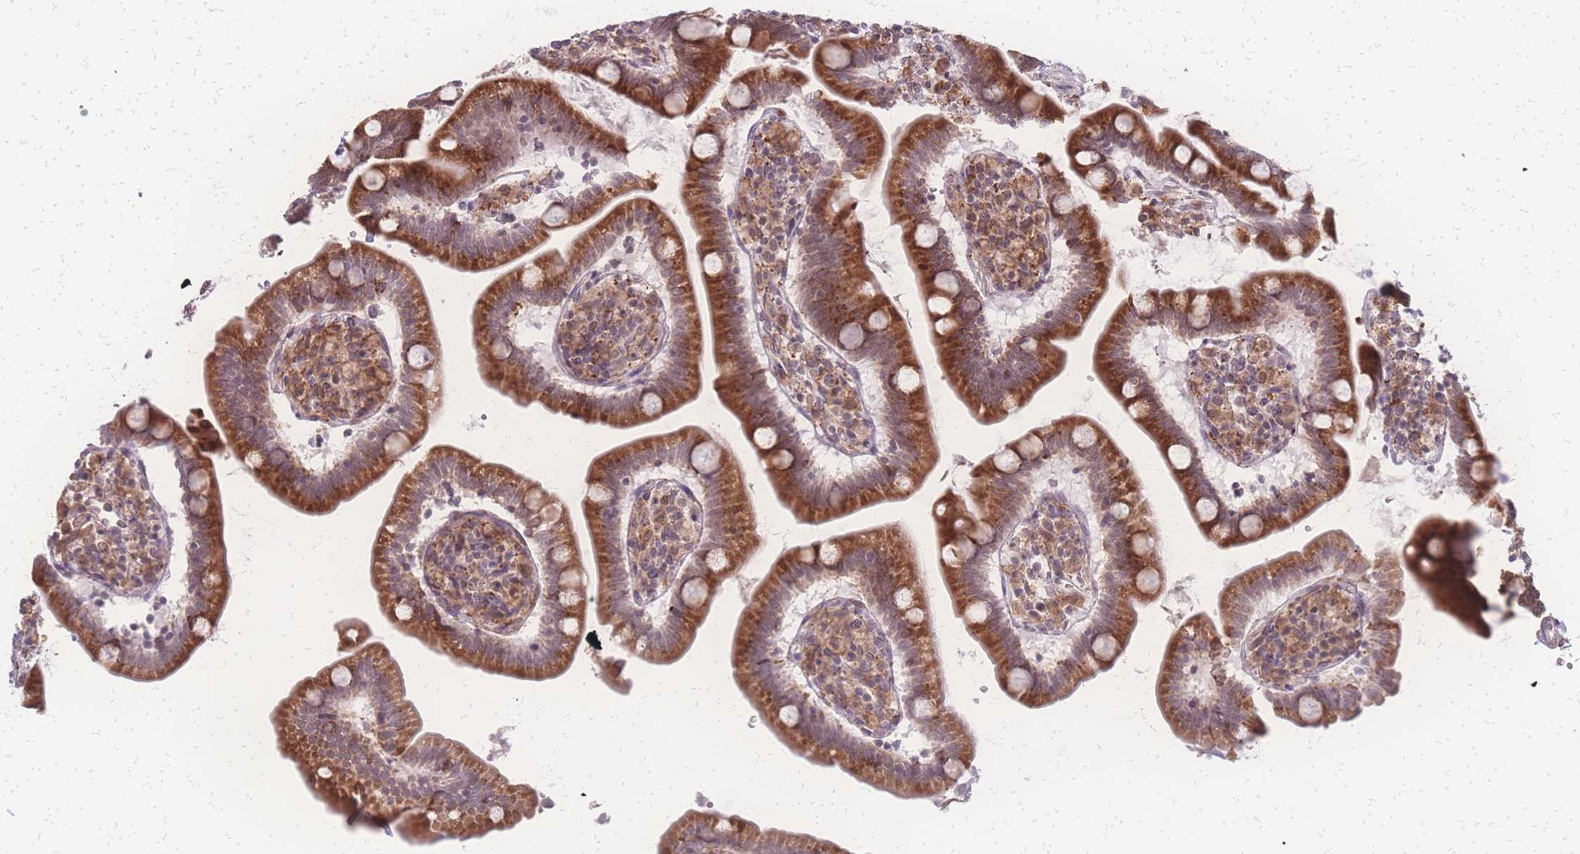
{"staining": {"intensity": "strong", "quantity": ">75%", "location": "cytoplasmic/membranous"}, "tissue": "small intestine", "cell_type": "Glandular cells", "image_type": "normal", "snomed": [{"axis": "morphology", "description": "Normal tissue, NOS"}, {"axis": "topography", "description": "Small intestine"}], "caption": "Approximately >75% of glandular cells in unremarkable small intestine display strong cytoplasmic/membranous protein staining as visualized by brown immunohistochemical staining.", "gene": "ZC3H13", "patient": {"sex": "female", "age": 64}}